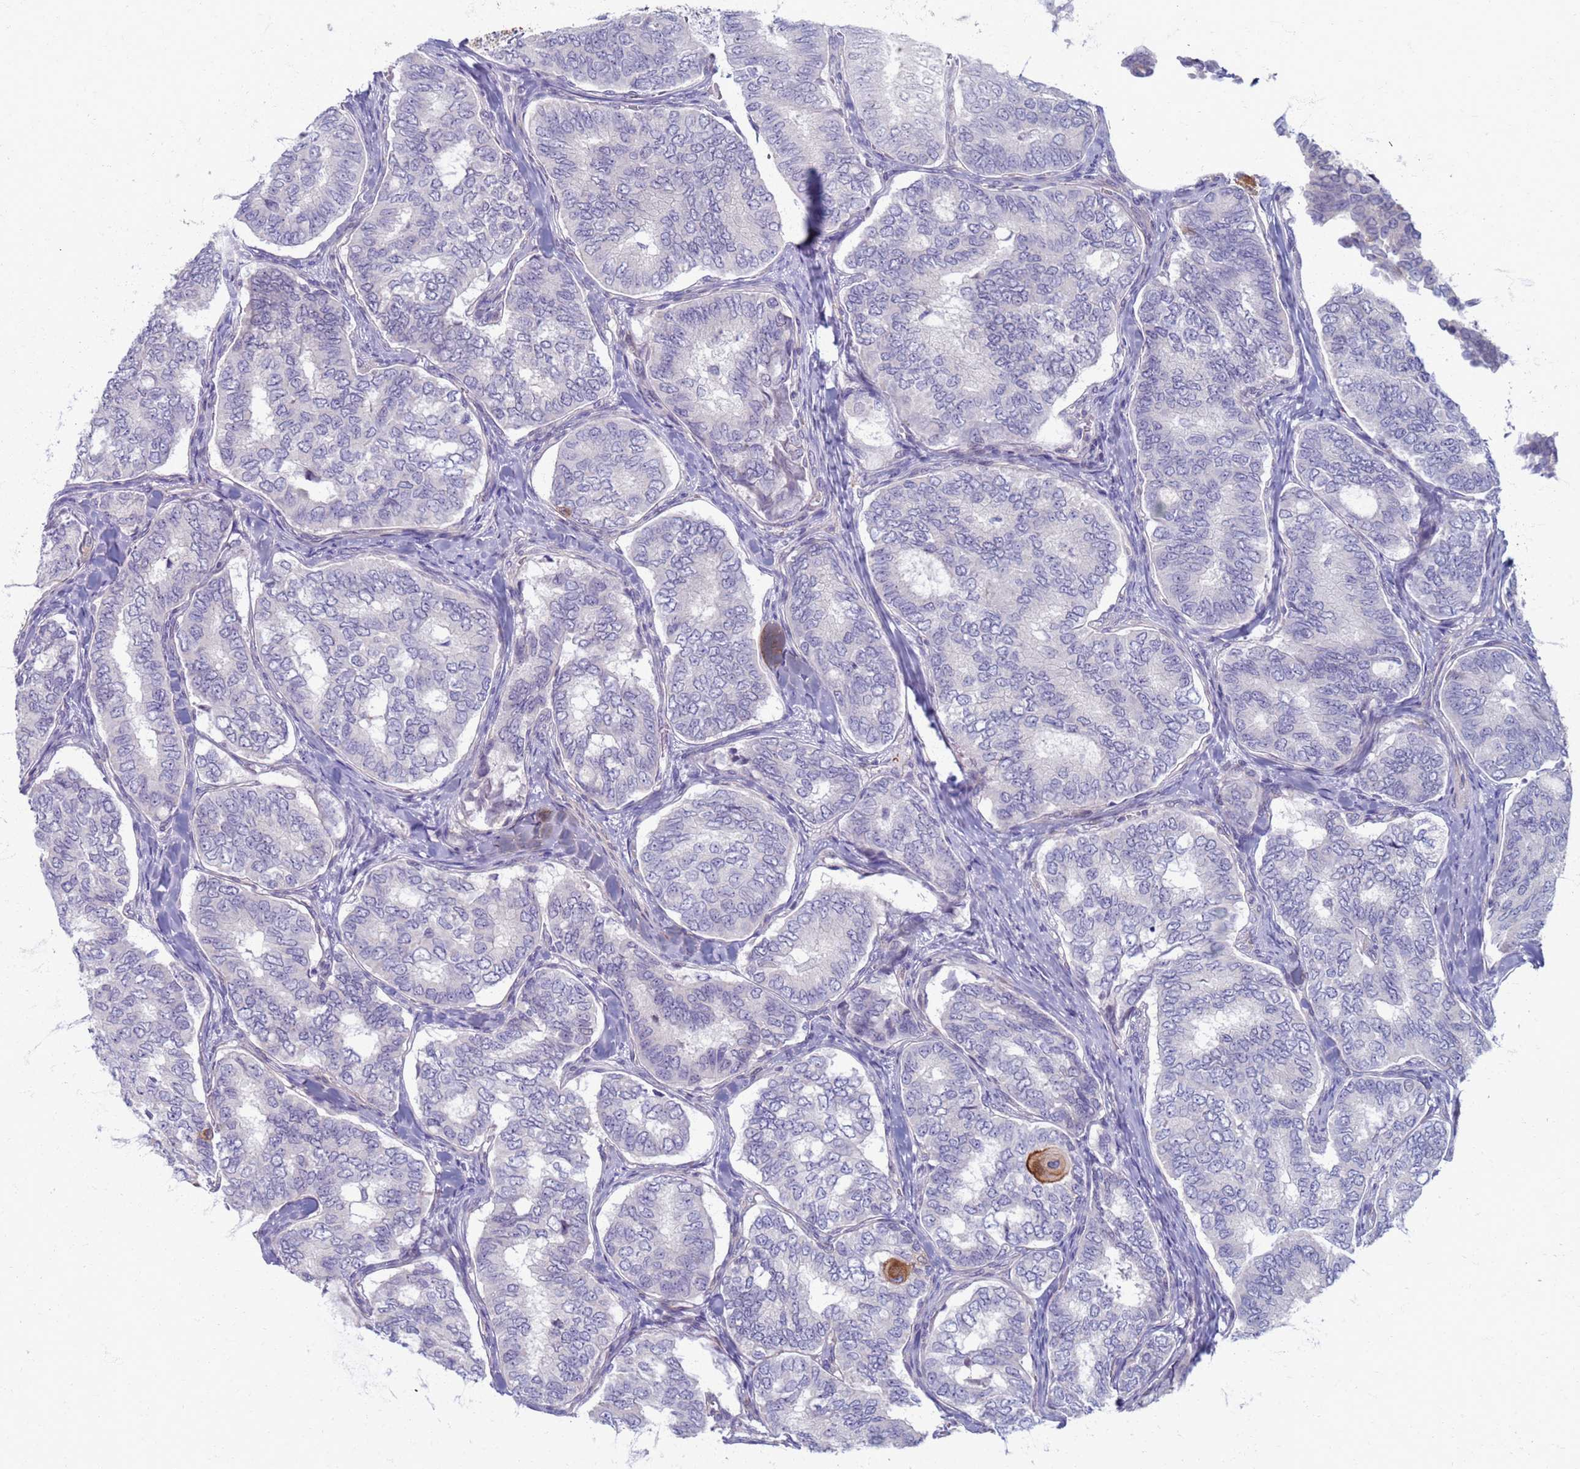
{"staining": {"intensity": "negative", "quantity": "none", "location": "none"}, "tissue": "thyroid cancer", "cell_type": "Tumor cells", "image_type": "cancer", "snomed": [{"axis": "morphology", "description": "Papillary adenocarcinoma, NOS"}, {"axis": "topography", "description": "Thyroid gland"}], "caption": "Tumor cells are negative for protein expression in human papillary adenocarcinoma (thyroid).", "gene": "CLCA2", "patient": {"sex": "female", "age": 35}}